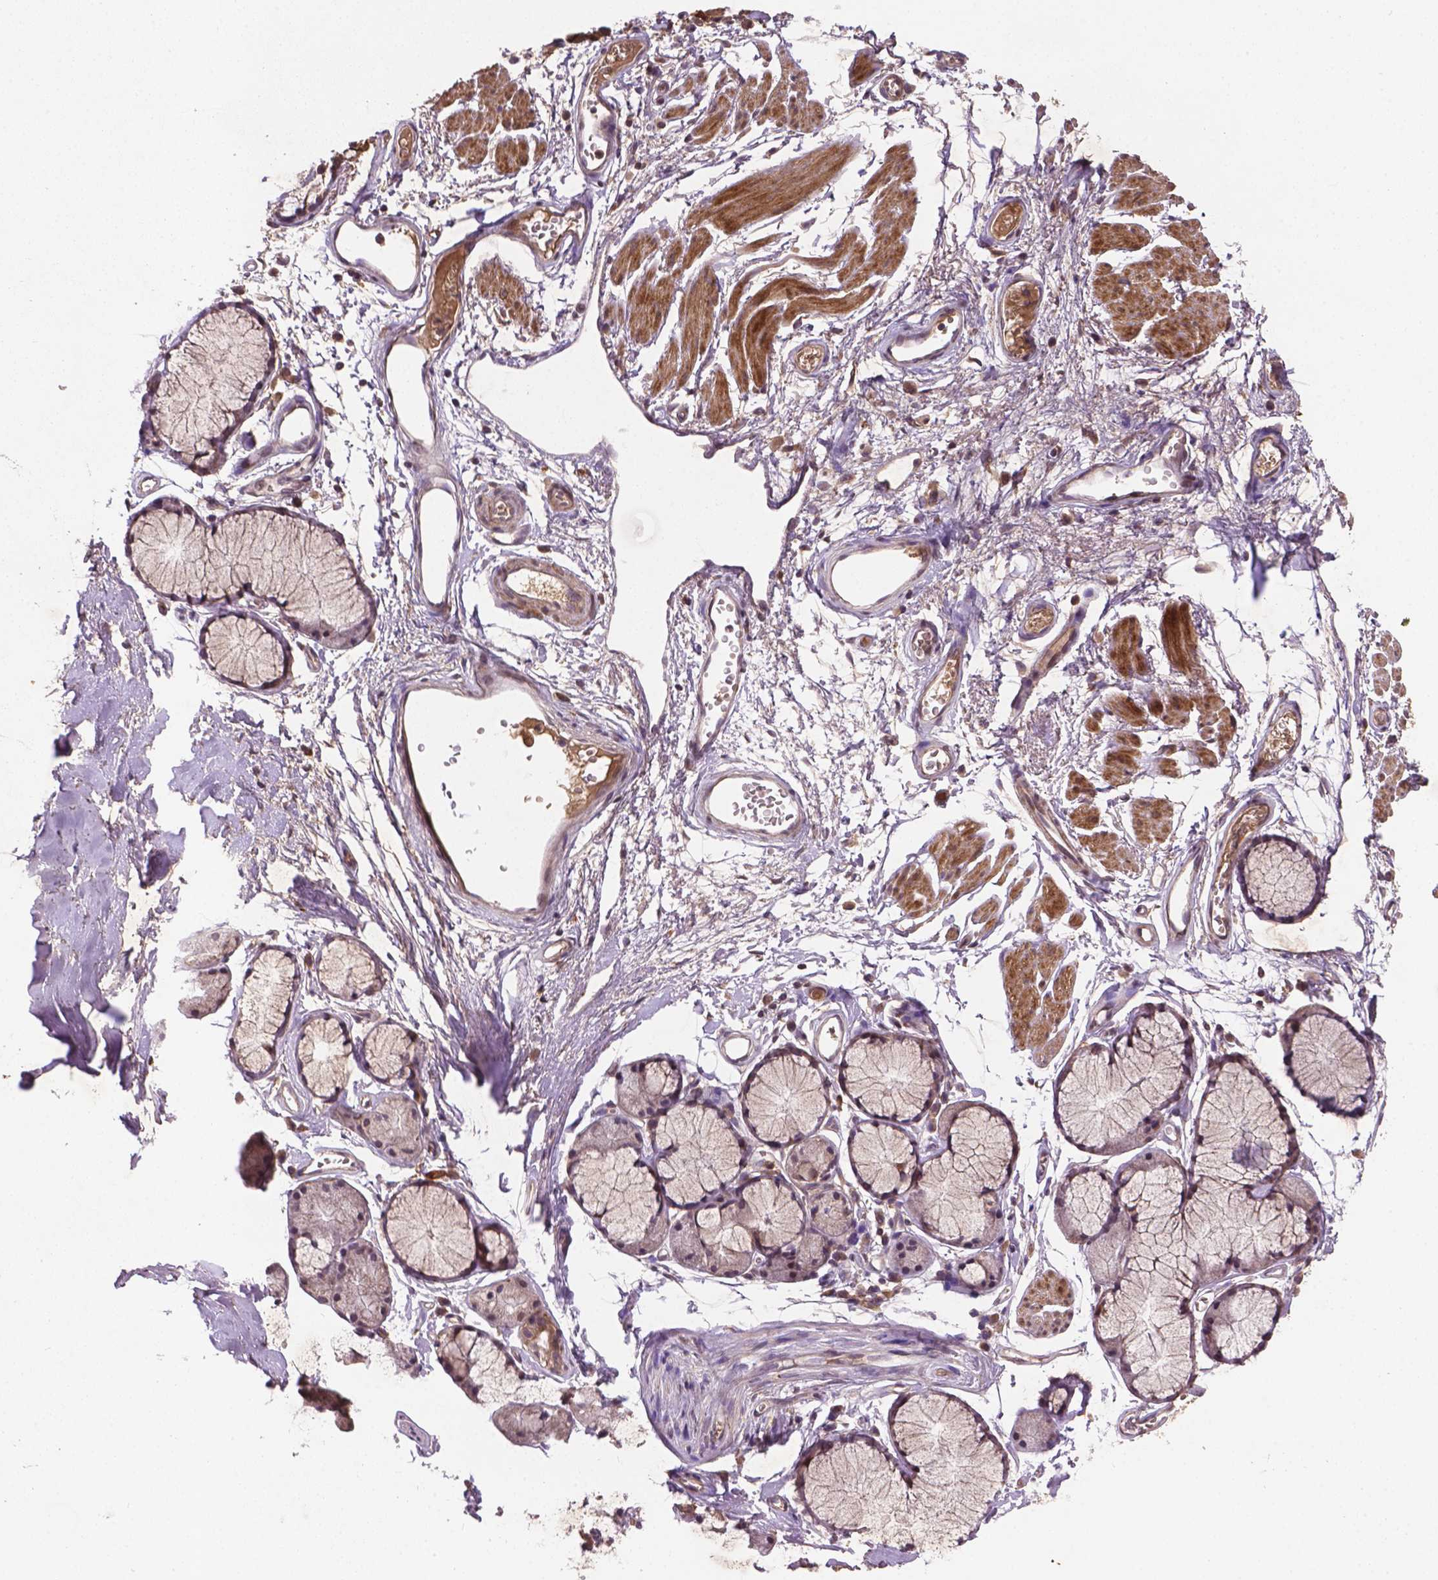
{"staining": {"intensity": "weak", "quantity": ">75%", "location": "cytoplasmic/membranous"}, "tissue": "adipose tissue", "cell_type": "Adipocytes", "image_type": "normal", "snomed": [{"axis": "morphology", "description": "Normal tissue, NOS"}, {"axis": "topography", "description": "Cartilage tissue"}, {"axis": "topography", "description": "Bronchus"}], "caption": "Immunohistochemistry (IHC) histopathology image of normal adipose tissue stained for a protein (brown), which shows low levels of weak cytoplasmic/membranous expression in about >75% of adipocytes.", "gene": "NIPAL2", "patient": {"sex": "female", "age": 79}}